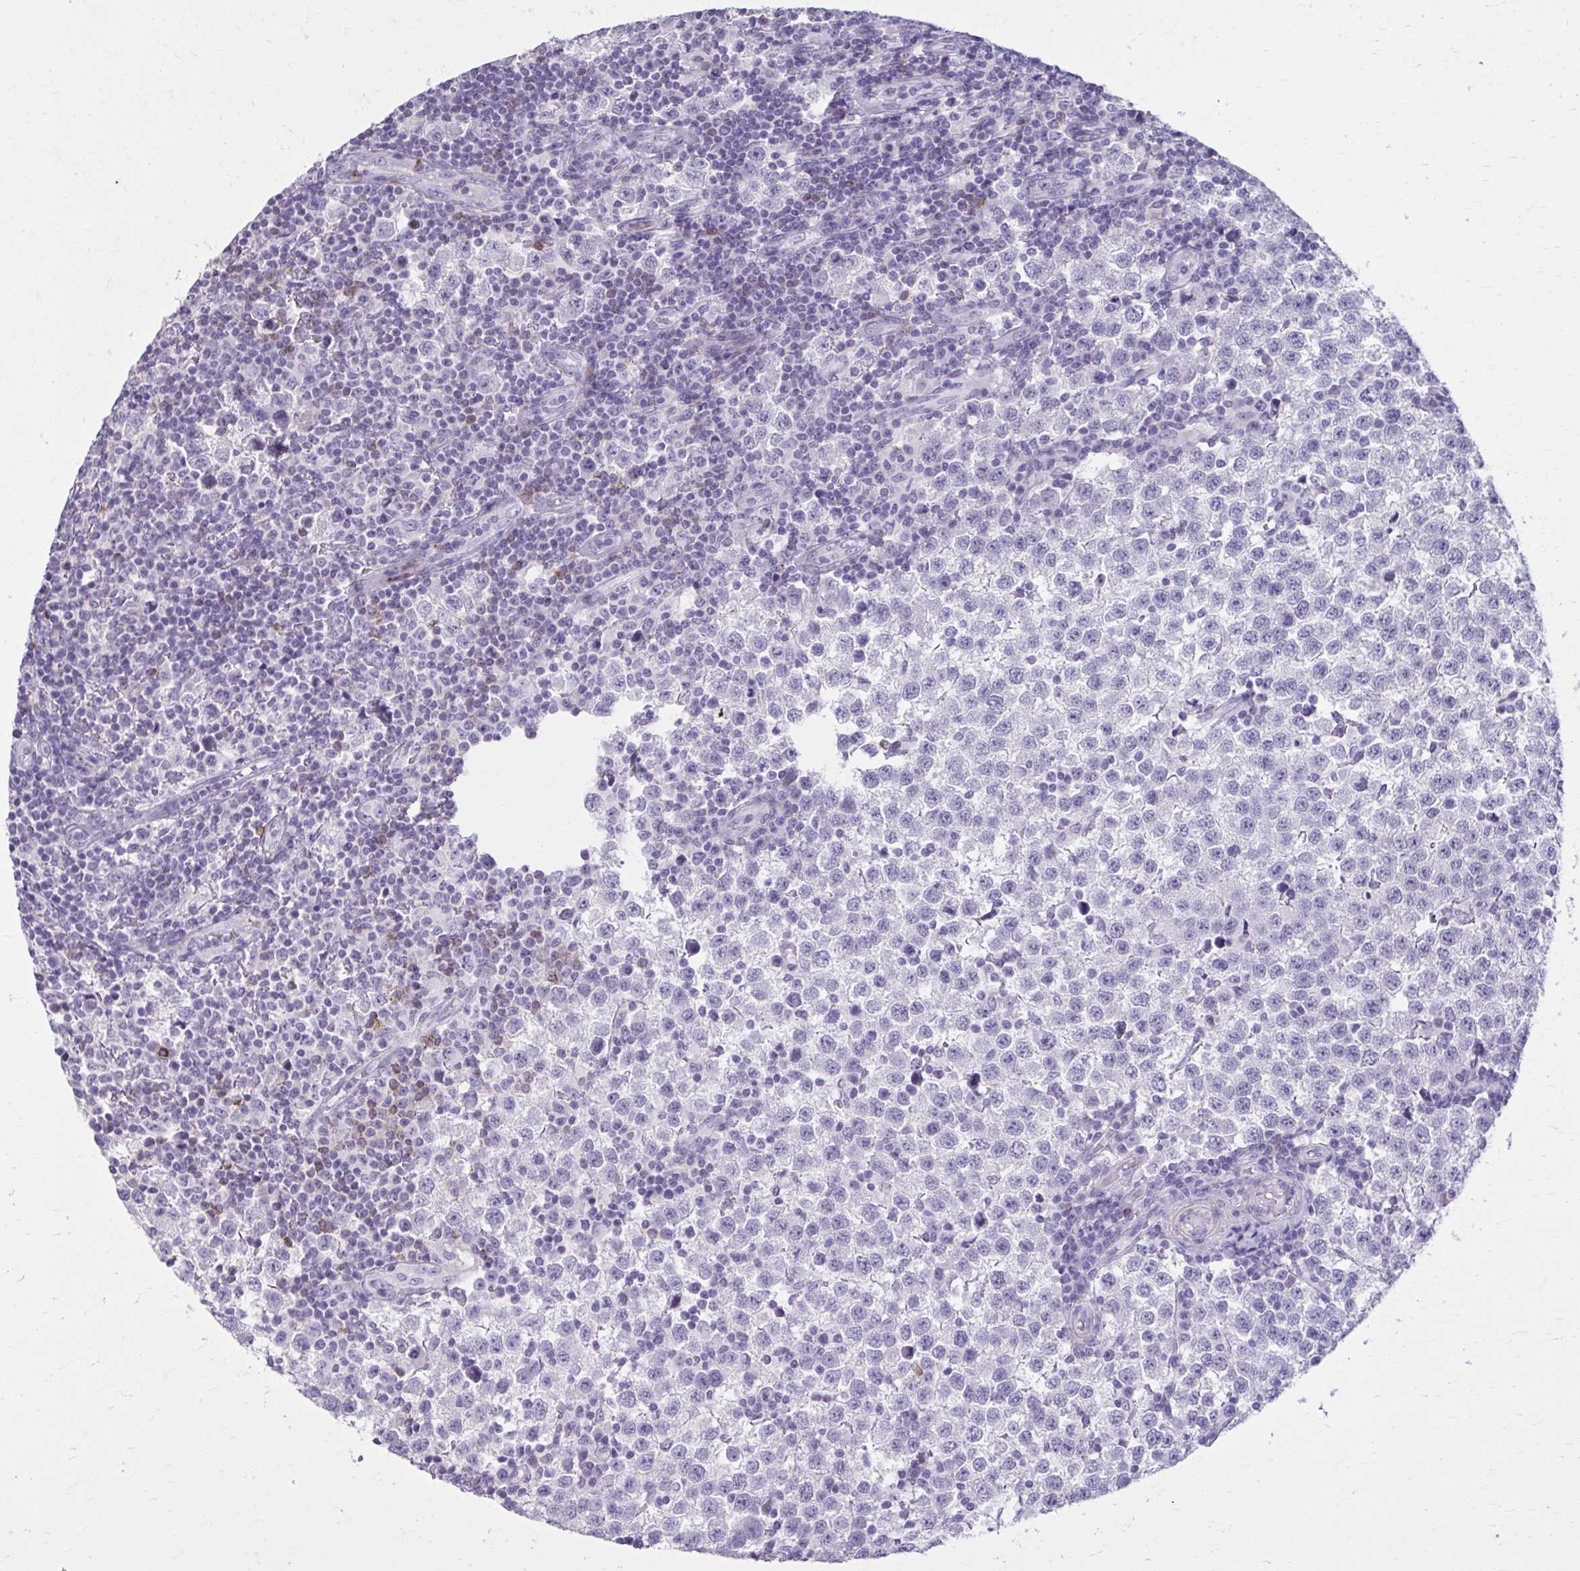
{"staining": {"intensity": "negative", "quantity": "none", "location": "none"}, "tissue": "testis cancer", "cell_type": "Tumor cells", "image_type": "cancer", "snomed": [{"axis": "morphology", "description": "Seminoma, NOS"}, {"axis": "topography", "description": "Testis"}], "caption": "High magnification brightfield microscopy of testis seminoma stained with DAB (3,3'-diaminobenzidine) (brown) and counterstained with hematoxylin (blue): tumor cells show no significant expression. Brightfield microscopy of immunohistochemistry (IHC) stained with DAB (3,3'-diaminobenzidine) (brown) and hematoxylin (blue), captured at high magnification.", "gene": "OR4B1", "patient": {"sex": "male", "age": 34}}